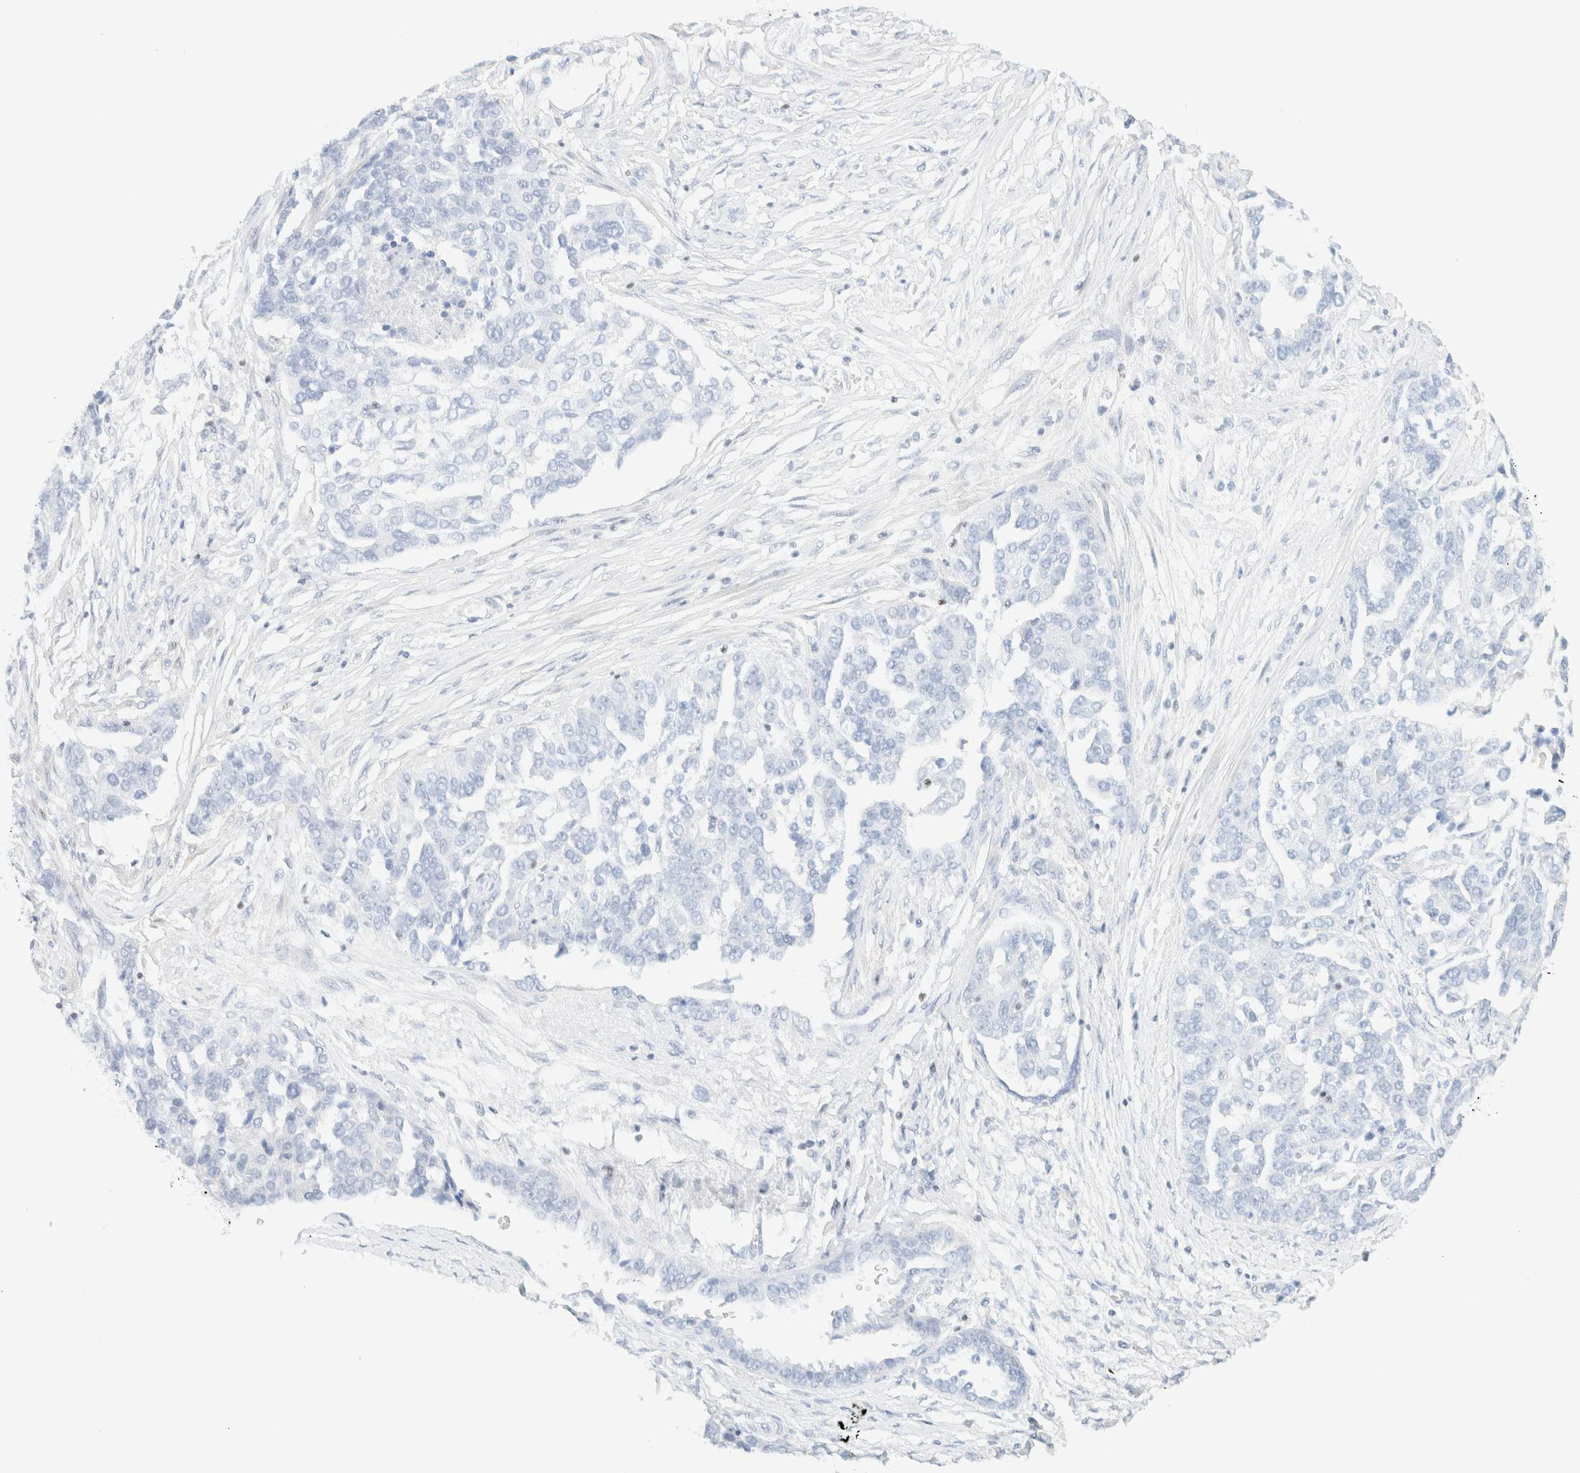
{"staining": {"intensity": "negative", "quantity": "none", "location": "none"}, "tissue": "ovarian cancer", "cell_type": "Tumor cells", "image_type": "cancer", "snomed": [{"axis": "morphology", "description": "Cystadenocarcinoma, serous, NOS"}, {"axis": "topography", "description": "Ovary"}], "caption": "A high-resolution photomicrograph shows IHC staining of ovarian serous cystadenocarcinoma, which shows no significant staining in tumor cells. (Immunohistochemistry, brightfield microscopy, high magnification).", "gene": "IKZF3", "patient": {"sex": "female", "age": 44}}